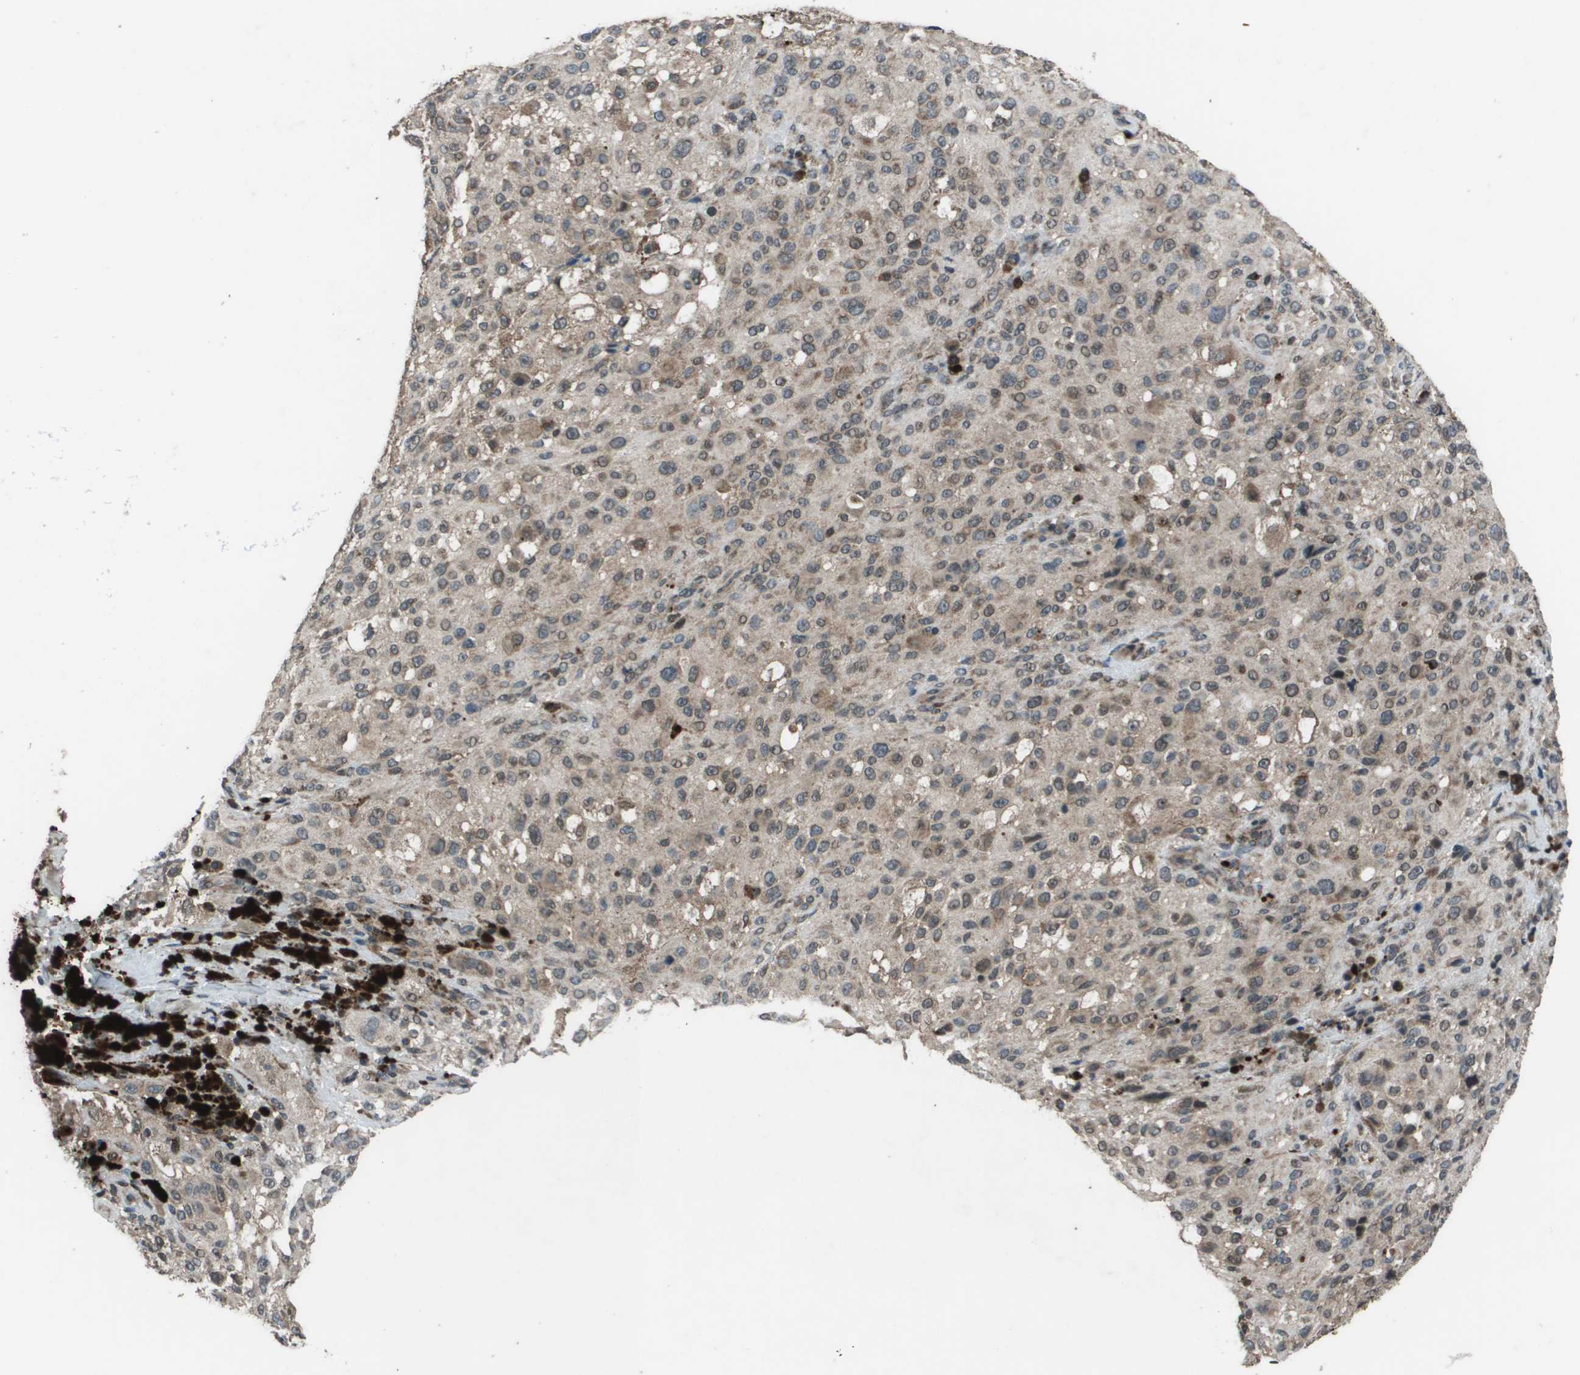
{"staining": {"intensity": "weak", "quantity": "25%-75%", "location": "cytoplasmic/membranous"}, "tissue": "melanoma", "cell_type": "Tumor cells", "image_type": "cancer", "snomed": [{"axis": "morphology", "description": "Necrosis, NOS"}, {"axis": "morphology", "description": "Malignant melanoma, NOS"}, {"axis": "topography", "description": "Skin"}], "caption": "Immunohistochemistry photomicrograph of melanoma stained for a protein (brown), which shows low levels of weak cytoplasmic/membranous staining in about 25%-75% of tumor cells.", "gene": "GOSR2", "patient": {"sex": "female", "age": 87}}